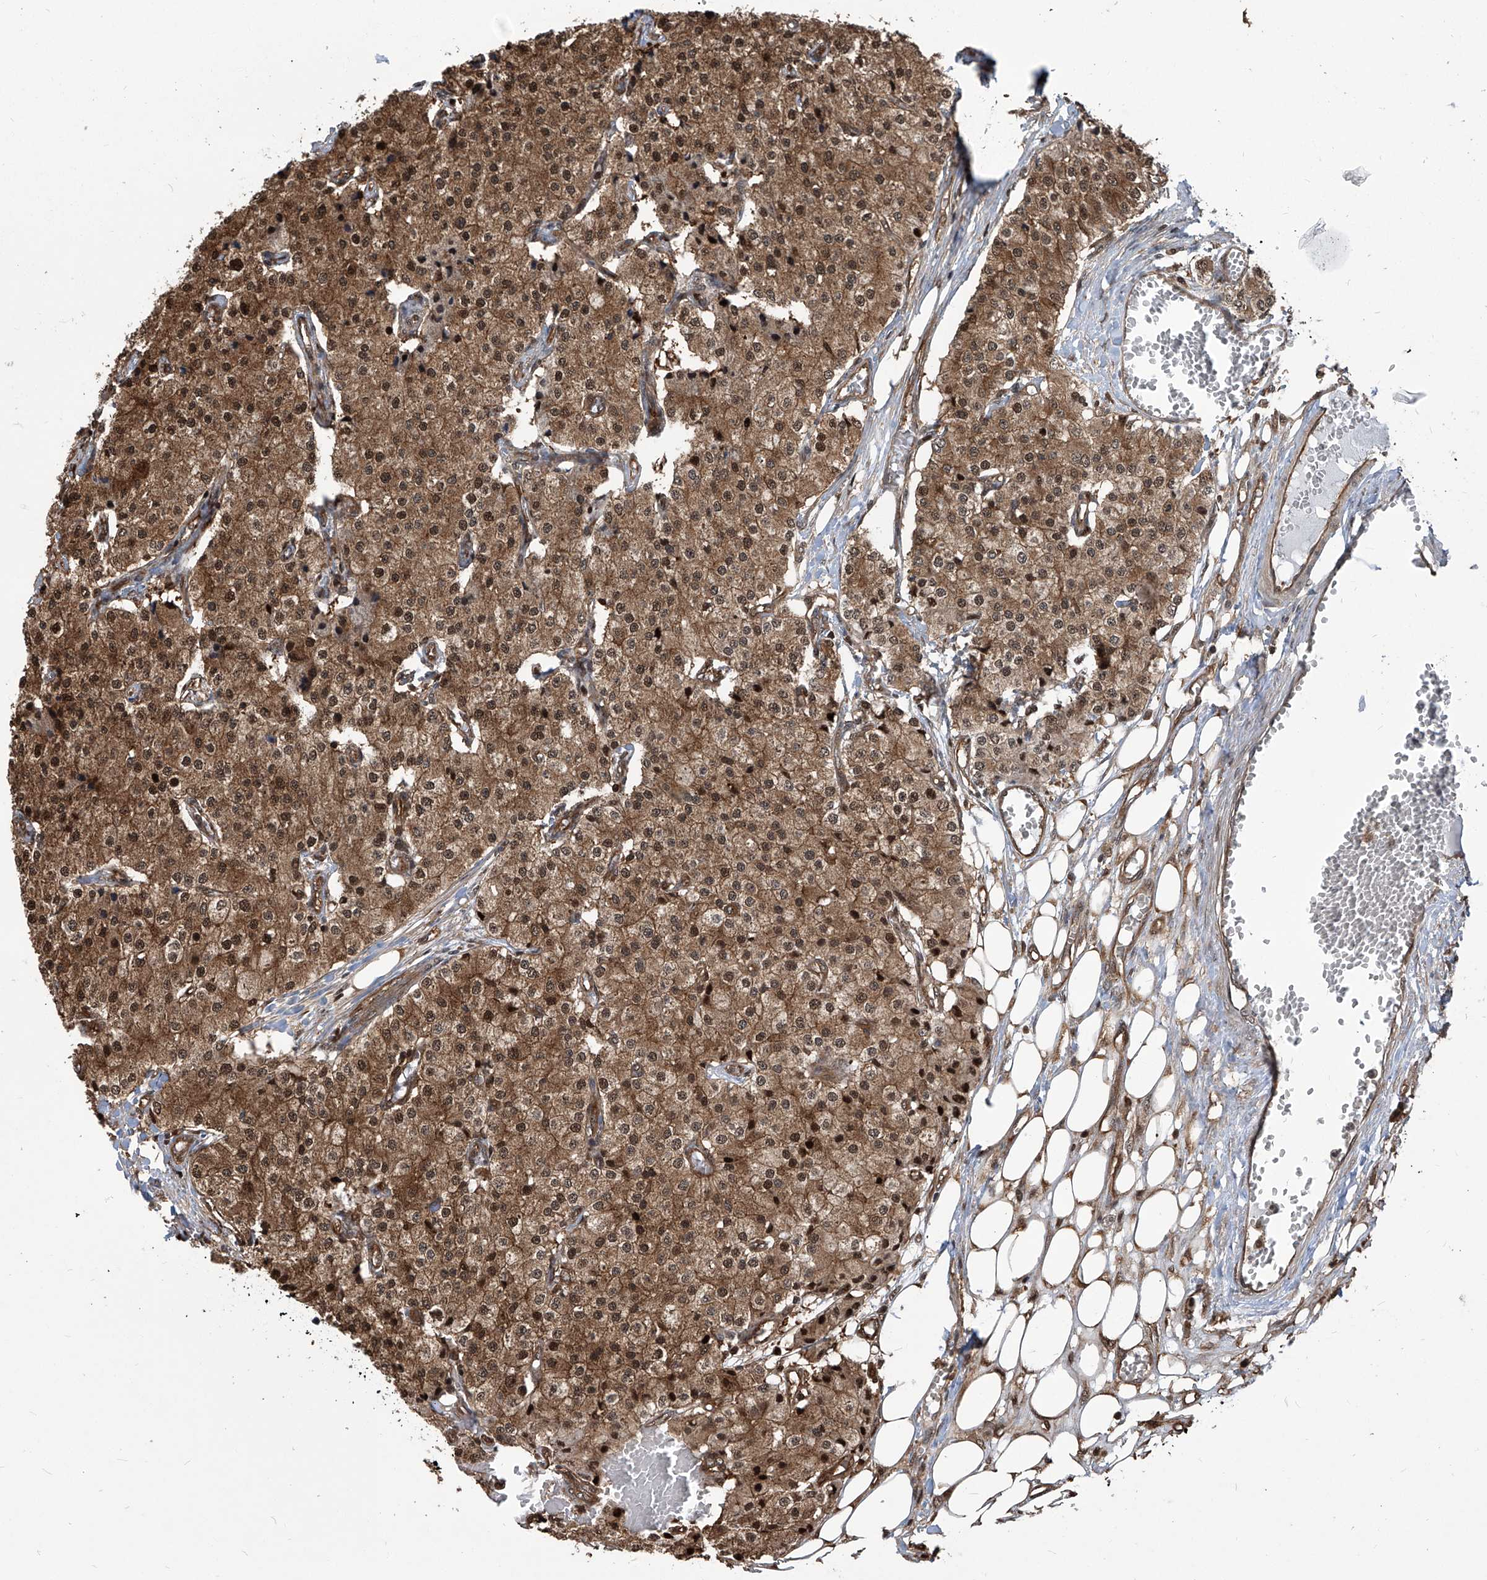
{"staining": {"intensity": "strong", "quantity": ">75%", "location": "cytoplasmic/membranous,nuclear"}, "tissue": "carcinoid", "cell_type": "Tumor cells", "image_type": "cancer", "snomed": [{"axis": "morphology", "description": "Carcinoid, malignant, NOS"}, {"axis": "topography", "description": "Colon"}], "caption": "High-power microscopy captured an immunohistochemistry photomicrograph of malignant carcinoid, revealing strong cytoplasmic/membranous and nuclear staining in about >75% of tumor cells.", "gene": "PSMB1", "patient": {"sex": "female", "age": 52}}